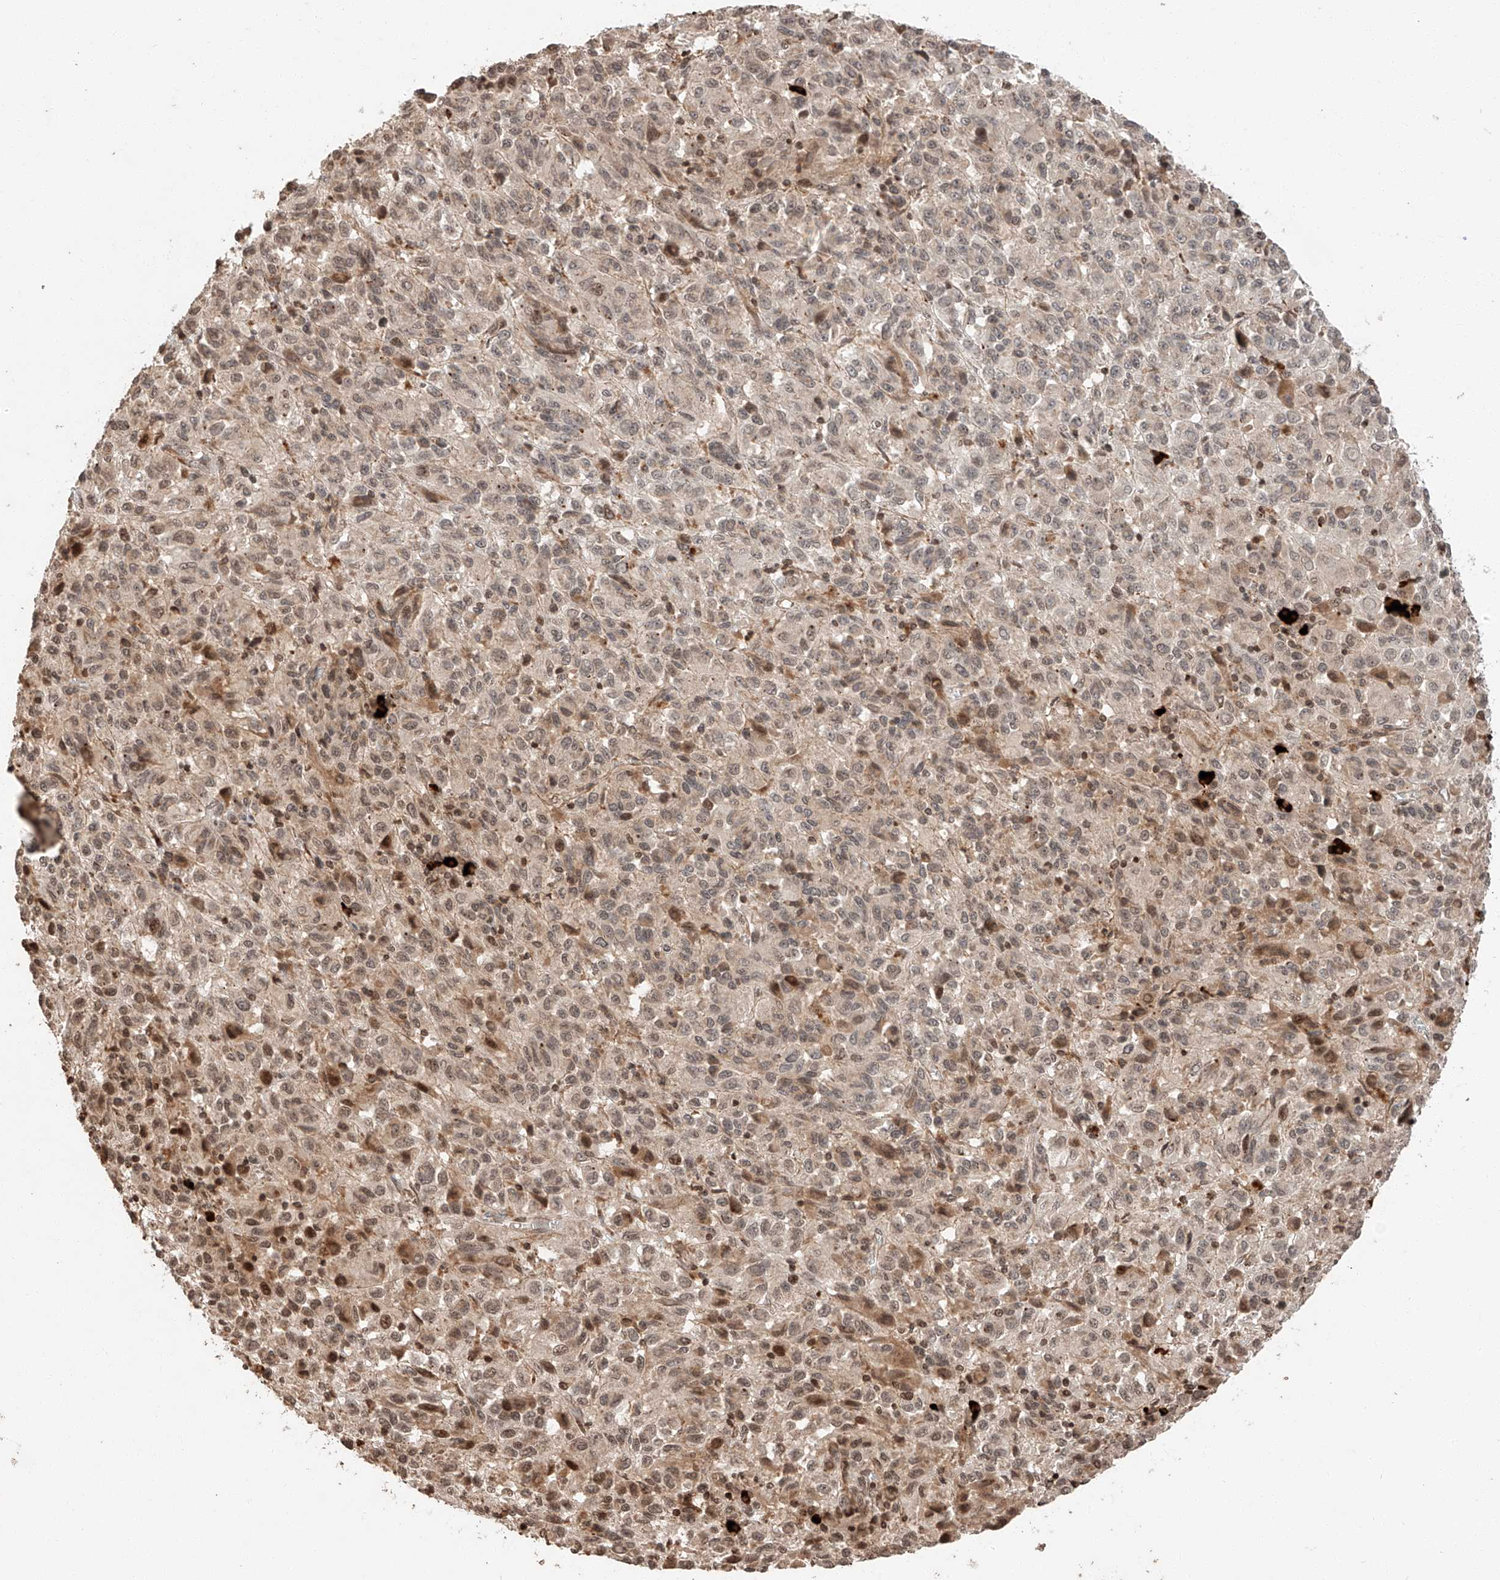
{"staining": {"intensity": "moderate", "quantity": "25%-75%", "location": "cytoplasmic/membranous,nuclear"}, "tissue": "melanoma", "cell_type": "Tumor cells", "image_type": "cancer", "snomed": [{"axis": "morphology", "description": "Malignant melanoma, Metastatic site"}, {"axis": "topography", "description": "Lung"}], "caption": "A histopathology image showing moderate cytoplasmic/membranous and nuclear staining in about 25%-75% of tumor cells in melanoma, as visualized by brown immunohistochemical staining.", "gene": "ARHGAP33", "patient": {"sex": "male", "age": 64}}